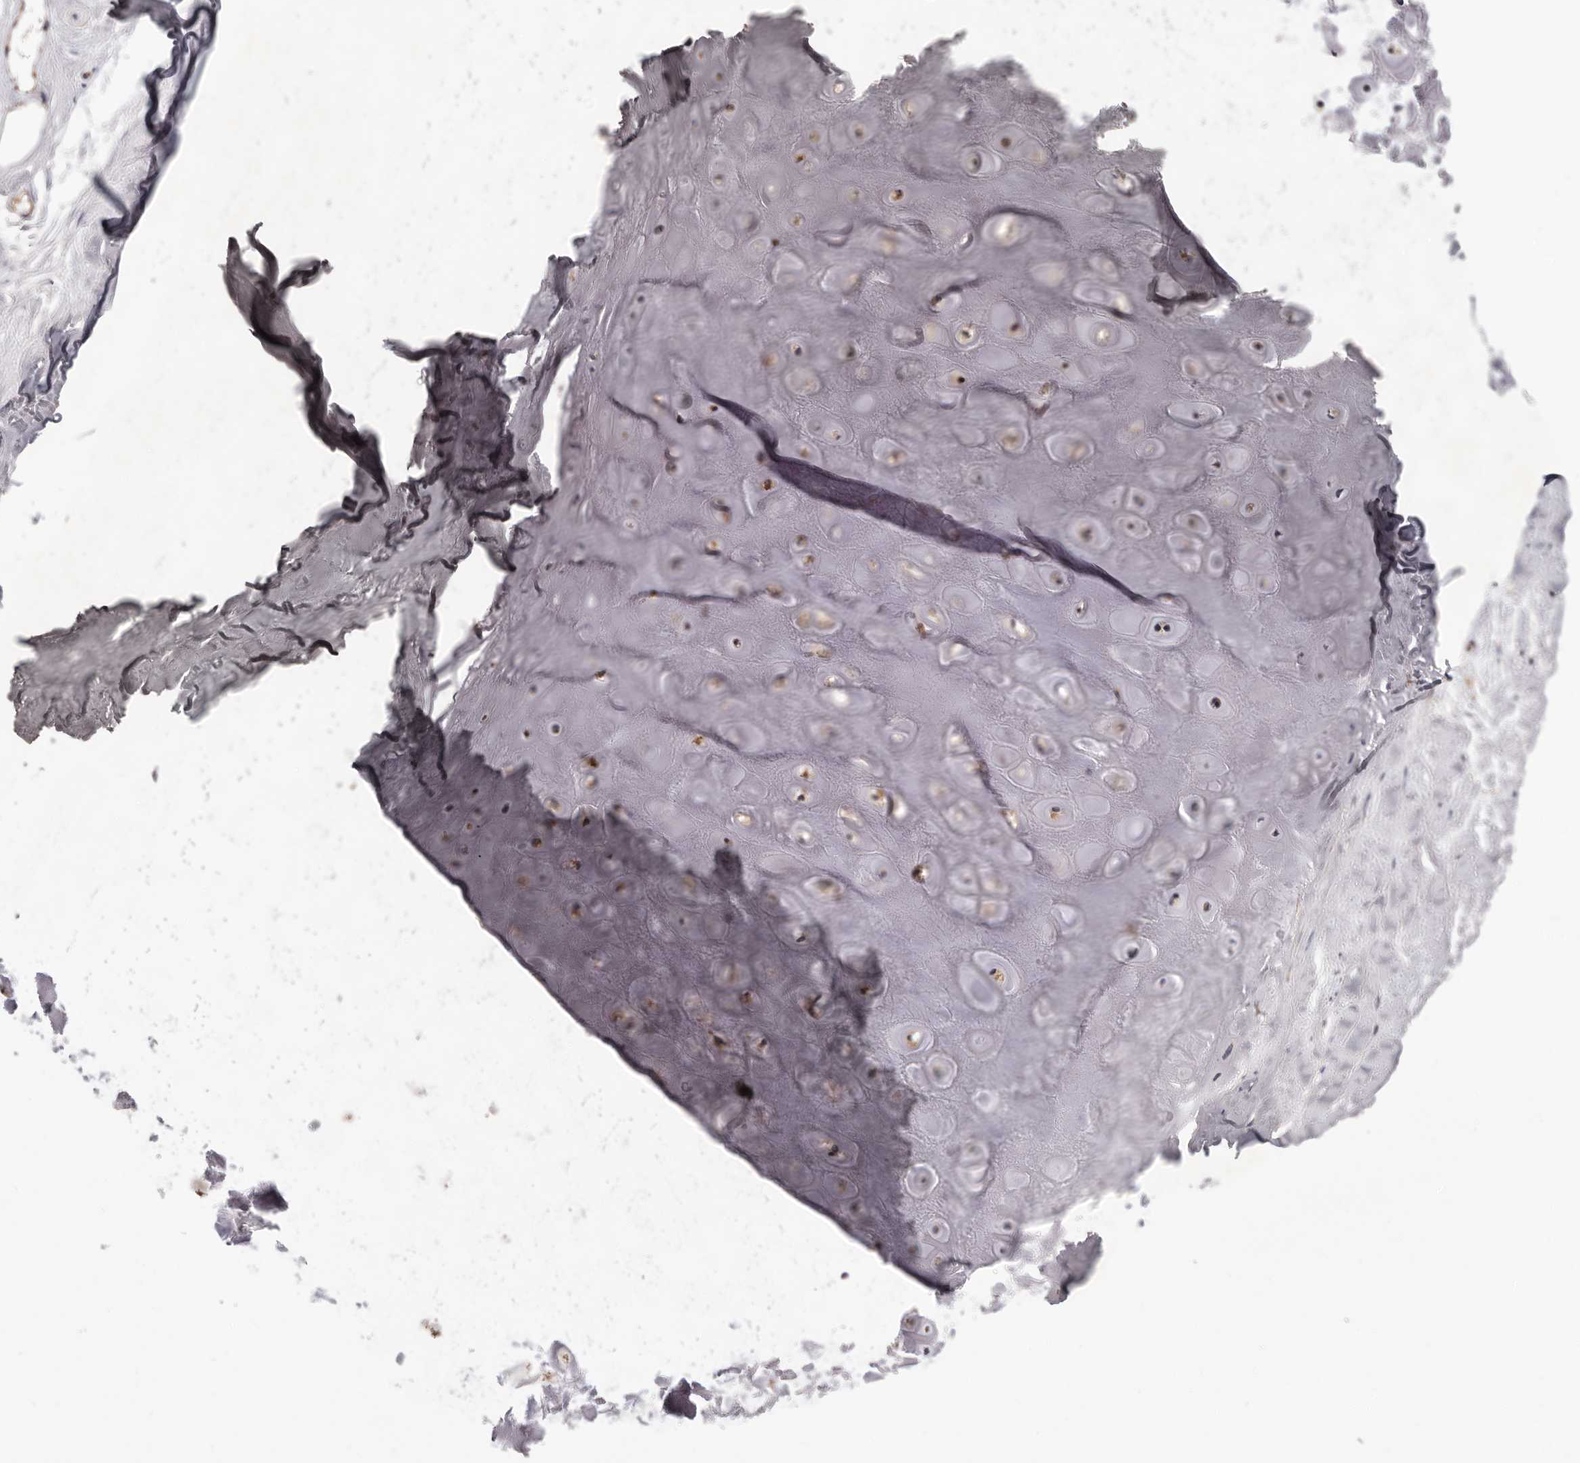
{"staining": {"intensity": "weak", "quantity": ">75%", "location": "cytoplasmic/membranous"}, "tissue": "adipose tissue", "cell_type": "Adipocytes", "image_type": "normal", "snomed": [{"axis": "morphology", "description": "Normal tissue, NOS"}, {"axis": "morphology", "description": "Basal cell carcinoma"}, {"axis": "topography", "description": "Skin"}], "caption": "Human adipose tissue stained with a brown dye displays weak cytoplasmic/membranous positive expression in about >75% of adipocytes.", "gene": "VPS37A", "patient": {"sex": "female", "age": 89}}